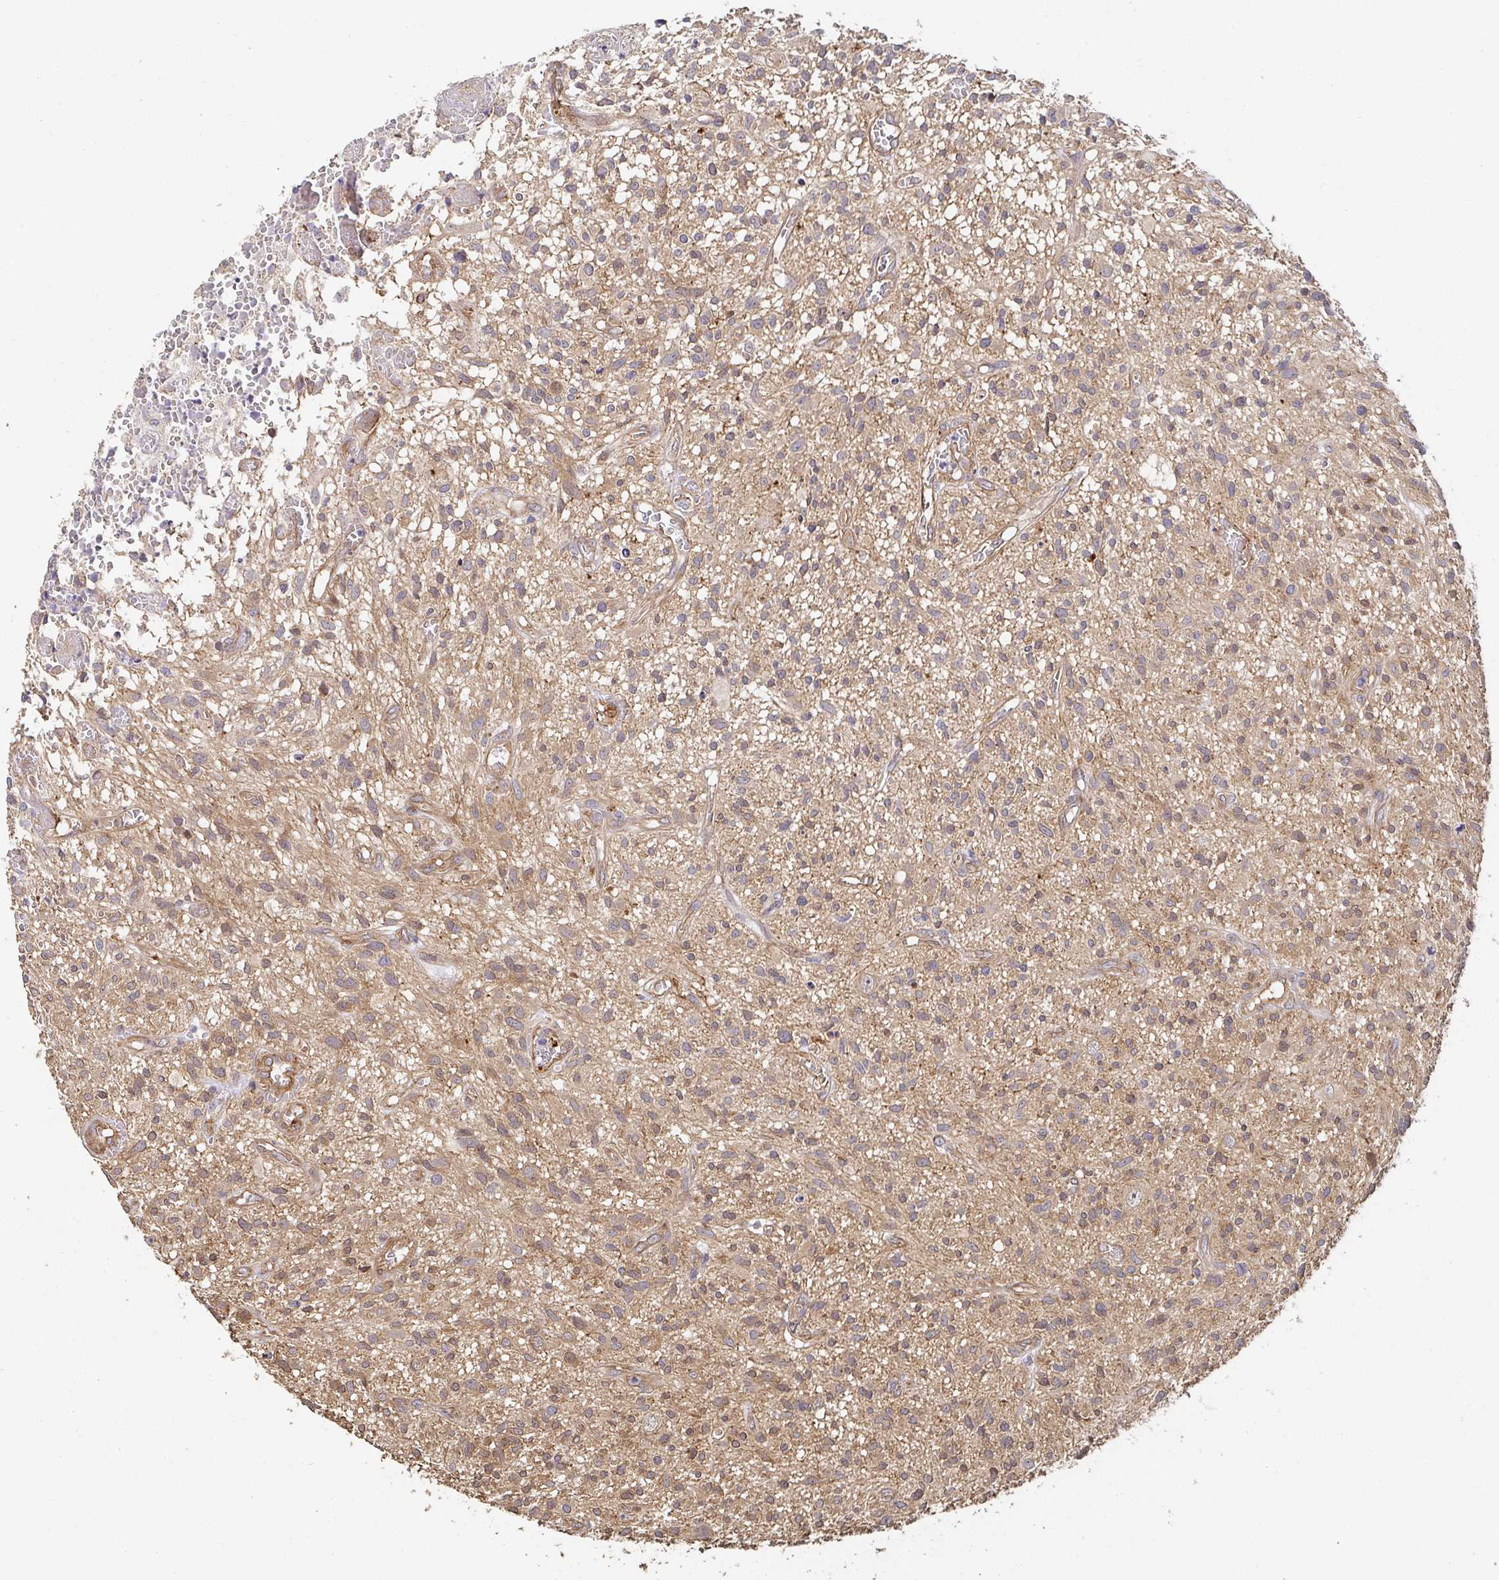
{"staining": {"intensity": "moderate", "quantity": ">75%", "location": "cytoplasmic/membranous"}, "tissue": "glioma", "cell_type": "Tumor cells", "image_type": "cancer", "snomed": [{"axis": "morphology", "description": "Glioma, malignant, High grade"}, {"axis": "topography", "description": "Brain"}], "caption": "This is an image of immunohistochemistry staining of glioma, which shows moderate positivity in the cytoplasmic/membranous of tumor cells.", "gene": "APBB1", "patient": {"sex": "male", "age": 75}}